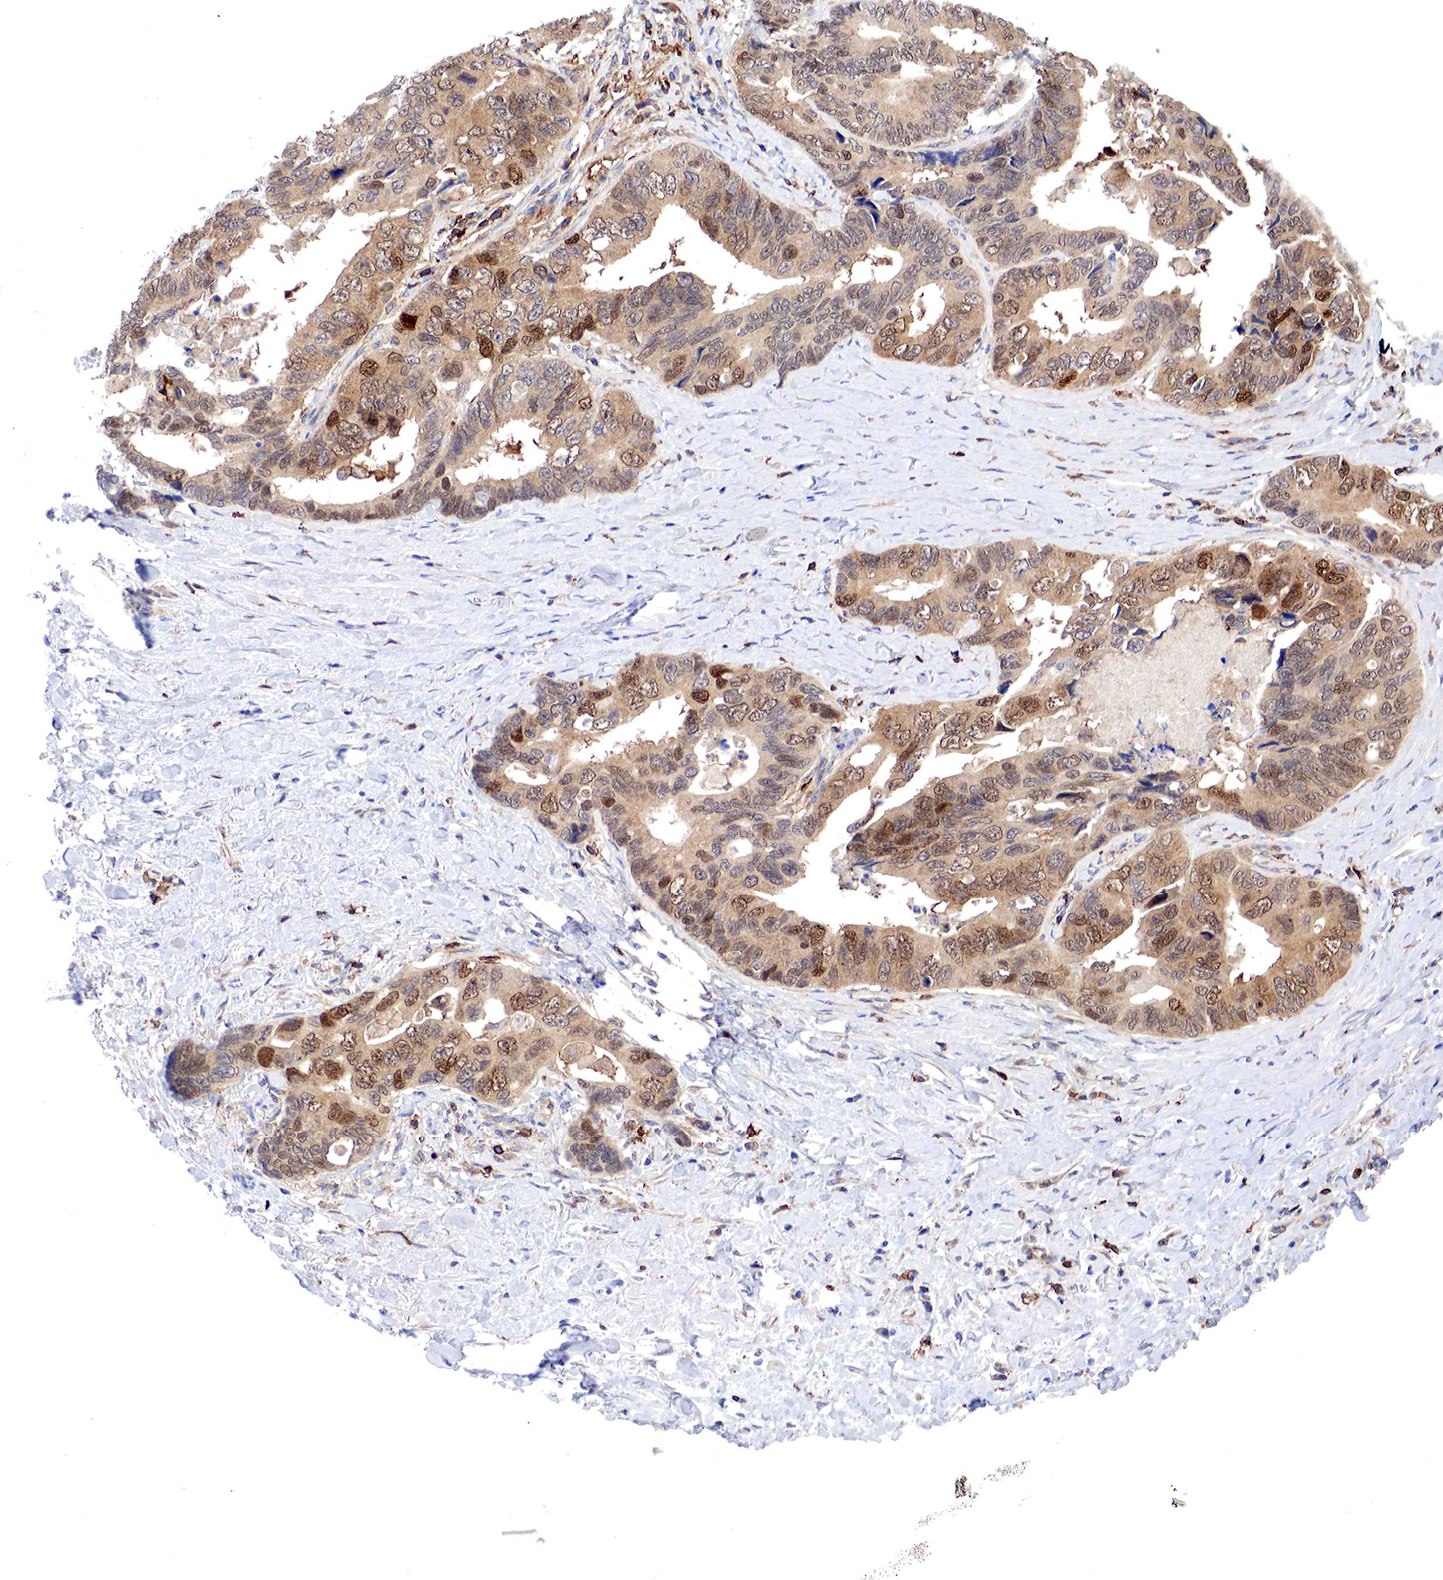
{"staining": {"intensity": "moderate", "quantity": ">75%", "location": "cytoplasmic/membranous,nuclear"}, "tissue": "colorectal cancer", "cell_type": "Tumor cells", "image_type": "cancer", "snomed": [{"axis": "morphology", "description": "Adenocarcinoma, NOS"}, {"axis": "topography", "description": "Rectum"}], "caption": "Tumor cells show medium levels of moderate cytoplasmic/membranous and nuclear positivity in about >75% of cells in human colorectal cancer. (IHC, brightfield microscopy, high magnification).", "gene": "PABIR2", "patient": {"sex": "female", "age": 67}}